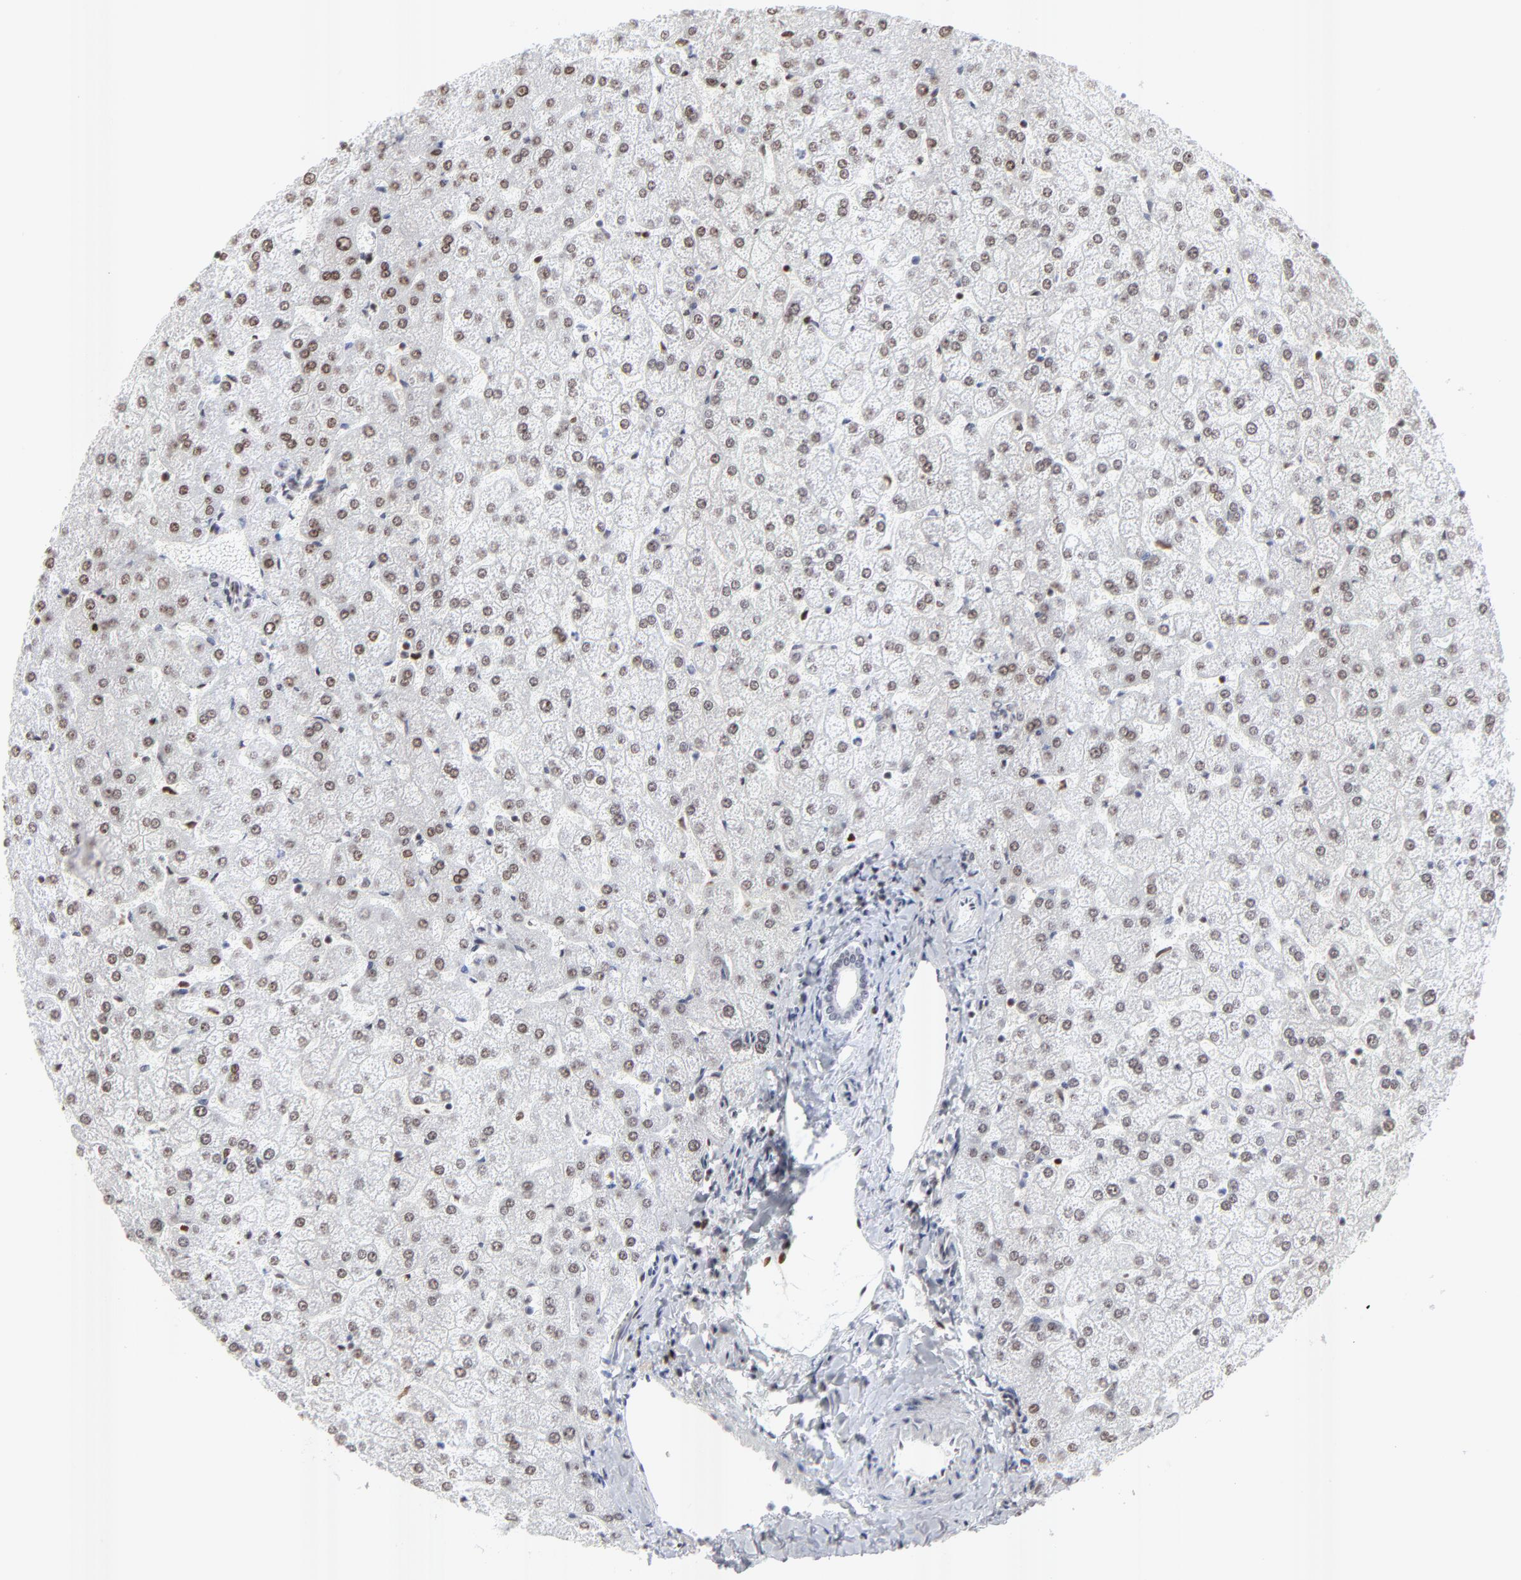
{"staining": {"intensity": "negative", "quantity": "none", "location": "none"}, "tissue": "liver", "cell_type": "Cholangiocytes", "image_type": "normal", "snomed": [{"axis": "morphology", "description": "Normal tissue, NOS"}, {"axis": "topography", "description": "Liver"}], "caption": "Immunohistochemical staining of benign human liver shows no significant expression in cholangiocytes. (Stains: DAB (3,3'-diaminobenzidine) IHC with hematoxylin counter stain, Microscopy: brightfield microscopy at high magnification).", "gene": "PARP1", "patient": {"sex": "female", "age": 32}}